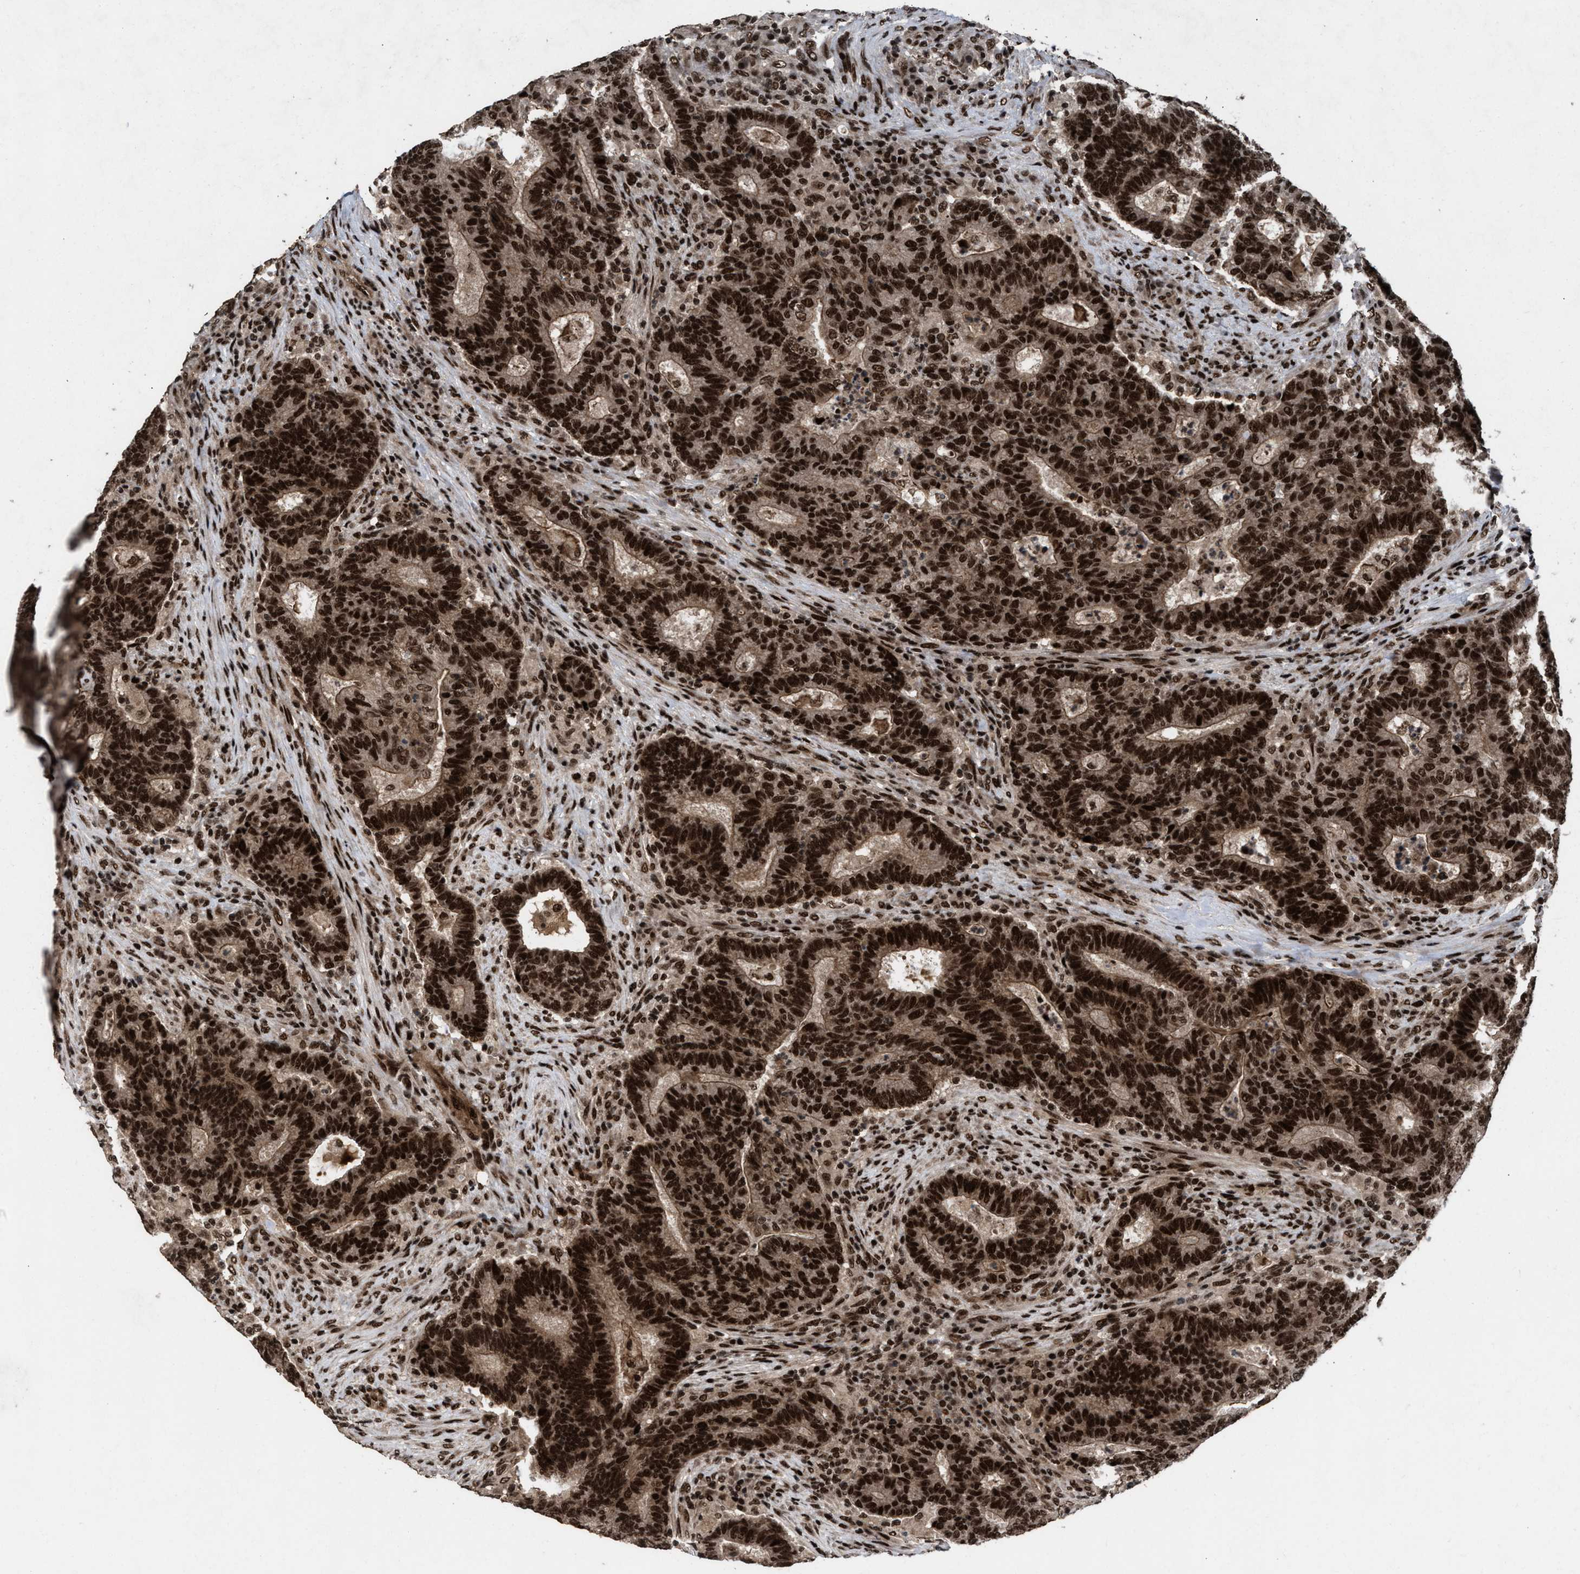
{"staining": {"intensity": "strong", "quantity": ">75%", "location": "cytoplasmic/membranous,nuclear"}, "tissue": "colorectal cancer", "cell_type": "Tumor cells", "image_type": "cancer", "snomed": [{"axis": "morphology", "description": "Adenocarcinoma, NOS"}, {"axis": "topography", "description": "Colon"}], "caption": "The immunohistochemical stain shows strong cytoplasmic/membranous and nuclear expression in tumor cells of colorectal cancer (adenocarcinoma) tissue. (DAB (3,3'-diaminobenzidine) IHC with brightfield microscopy, high magnification).", "gene": "WIZ", "patient": {"sex": "female", "age": 75}}